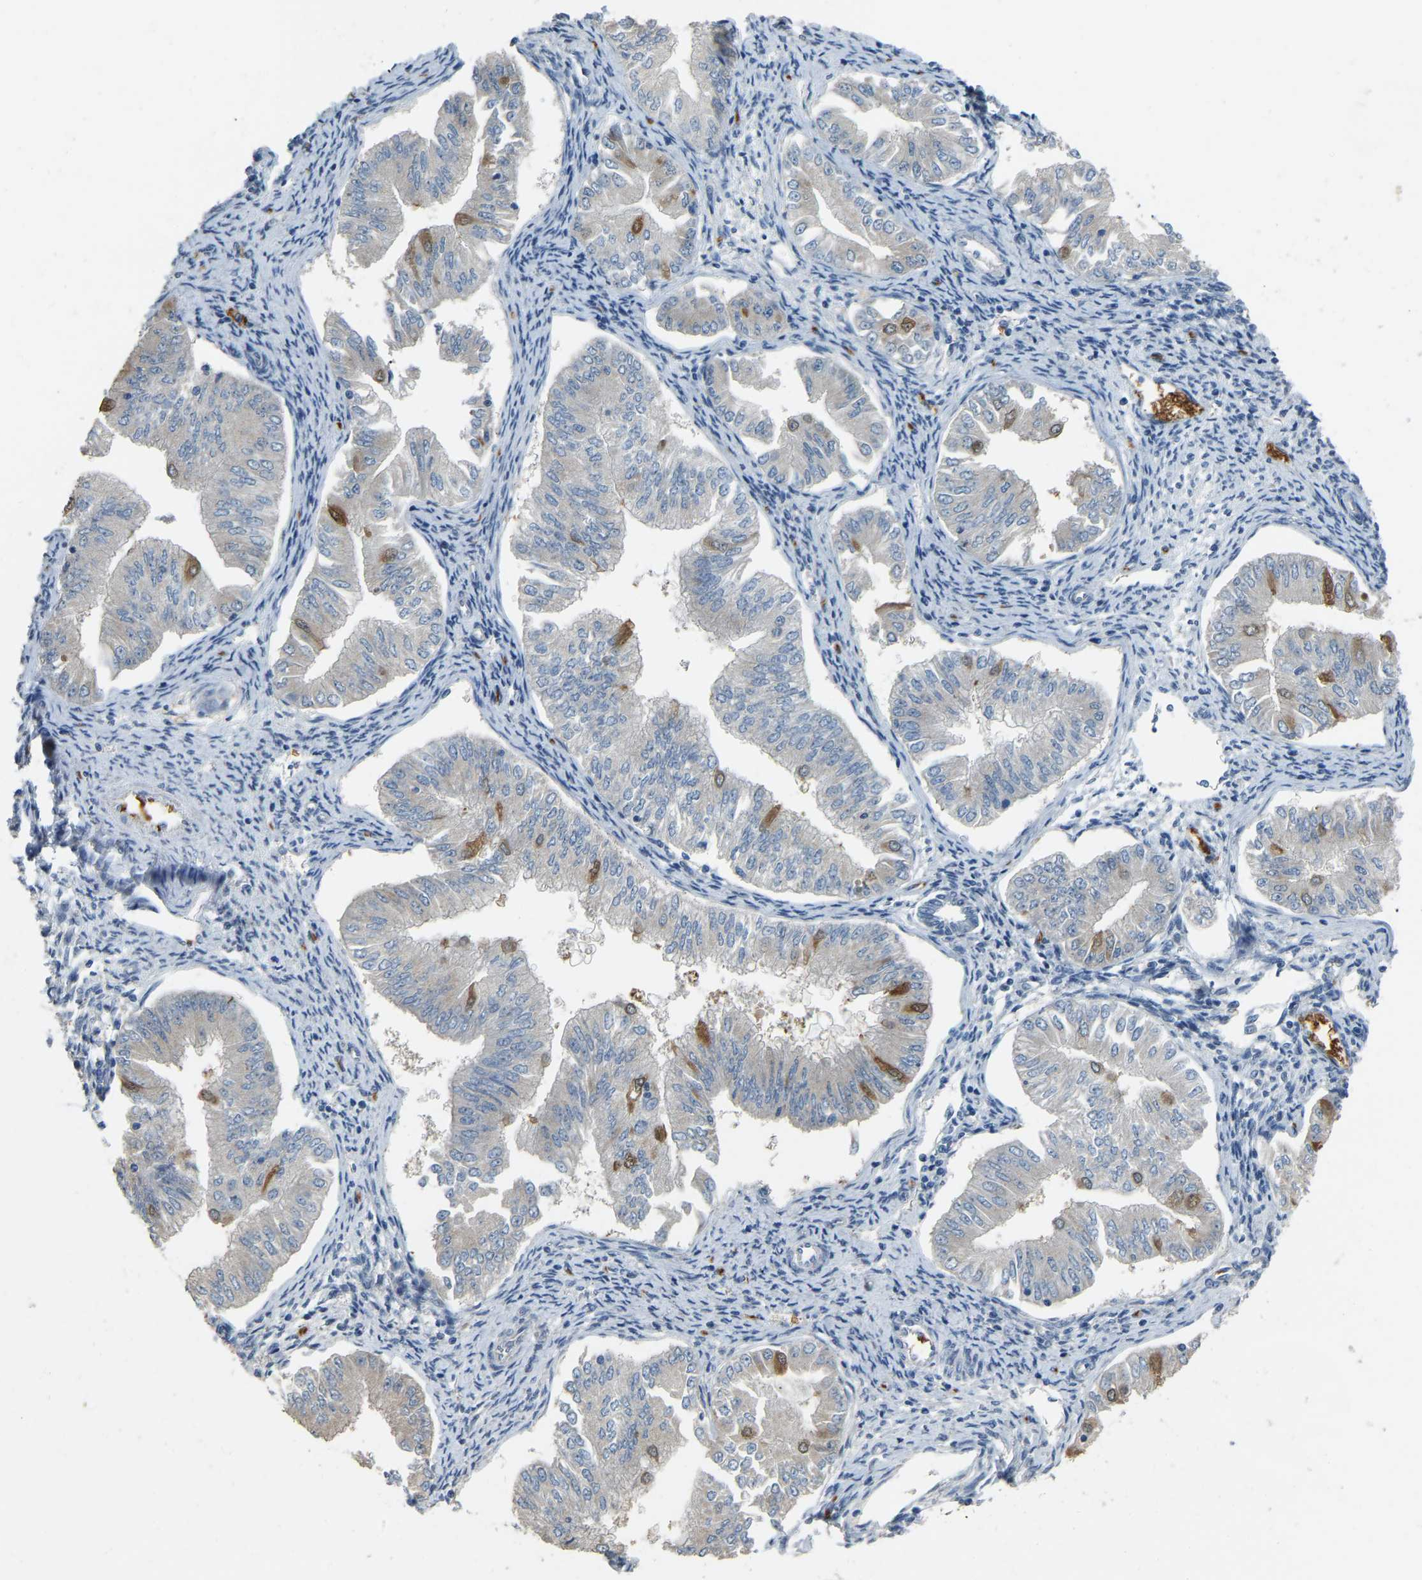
{"staining": {"intensity": "moderate", "quantity": "<25%", "location": "cytoplasmic/membranous"}, "tissue": "endometrial cancer", "cell_type": "Tumor cells", "image_type": "cancer", "snomed": [{"axis": "morphology", "description": "Normal tissue, NOS"}, {"axis": "morphology", "description": "Adenocarcinoma, NOS"}, {"axis": "topography", "description": "Endometrium"}], "caption": "DAB (3,3'-diaminobenzidine) immunohistochemical staining of endometrial cancer (adenocarcinoma) demonstrates moderate cytoplasmic/membranous protein expression in approximately <25% of tumor cells. The staining is performed using DAB brown chromogen to label protein expression. The nuclei are counter-stained blue using hematoxylin.", "gene": "CFAP298", "patient": {"sex": "female", "age": 53}}